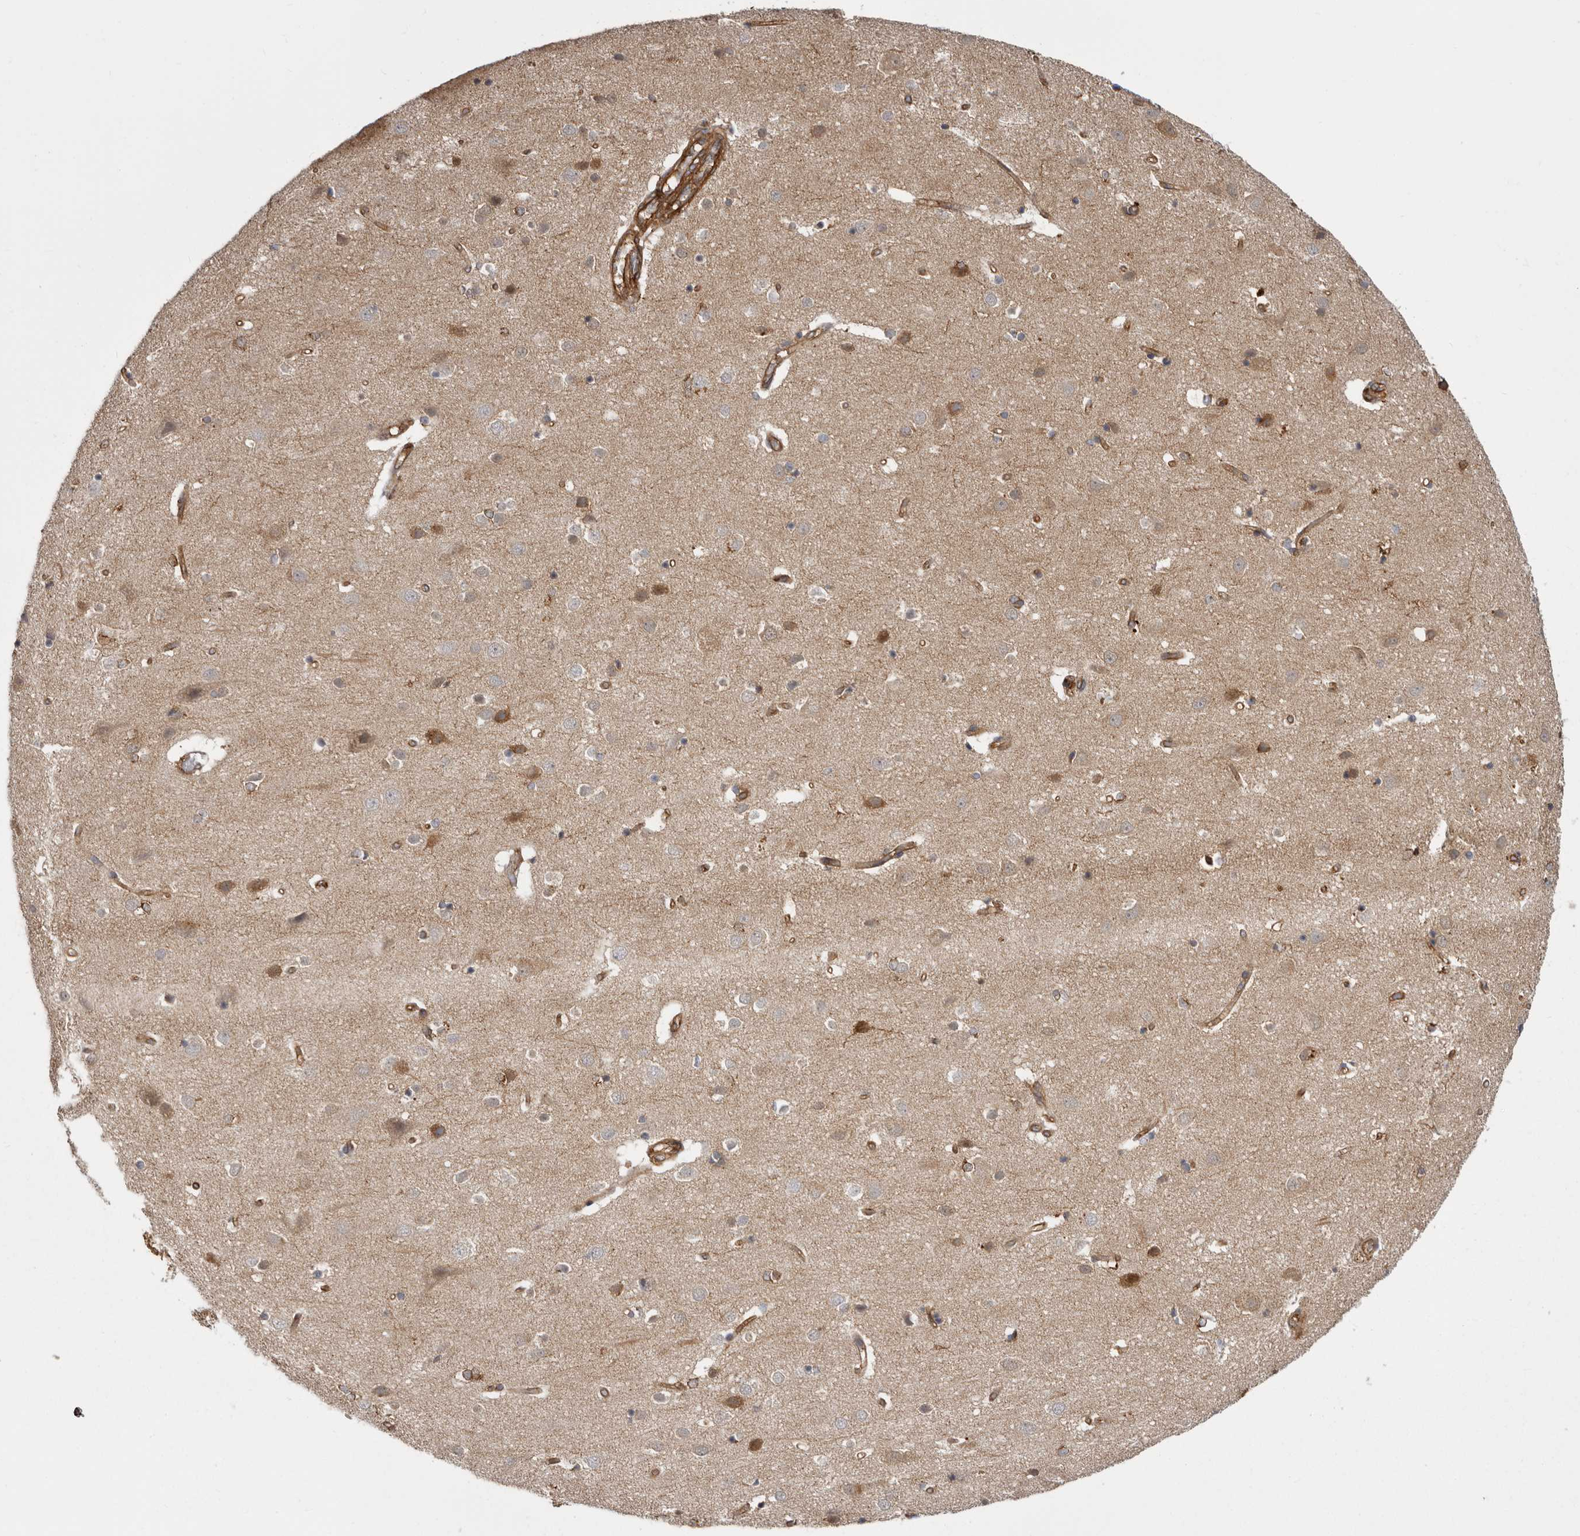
{"staining": {"intensity": "moderate", "quantity": ">75%", "location": "cytoplasmic/membranous"}, "tissue": "cerebral cortex", "cell_type": "Endothelial cells", "image_type": "normal", "snomed": [{"axis": "morphology", "description": "Normal tissue, NOS"}, {"axis": "topography", "description": "Cerebral cortex"}], "caption": "About >75% of endothelial cells in normal human cerebral cortex display moderate cytoplasmic/membranous protein staining as visualized by brown immunohistochemical staining.", "gene": "ENAH", "patient": {"sex": "male", "age": 54}}